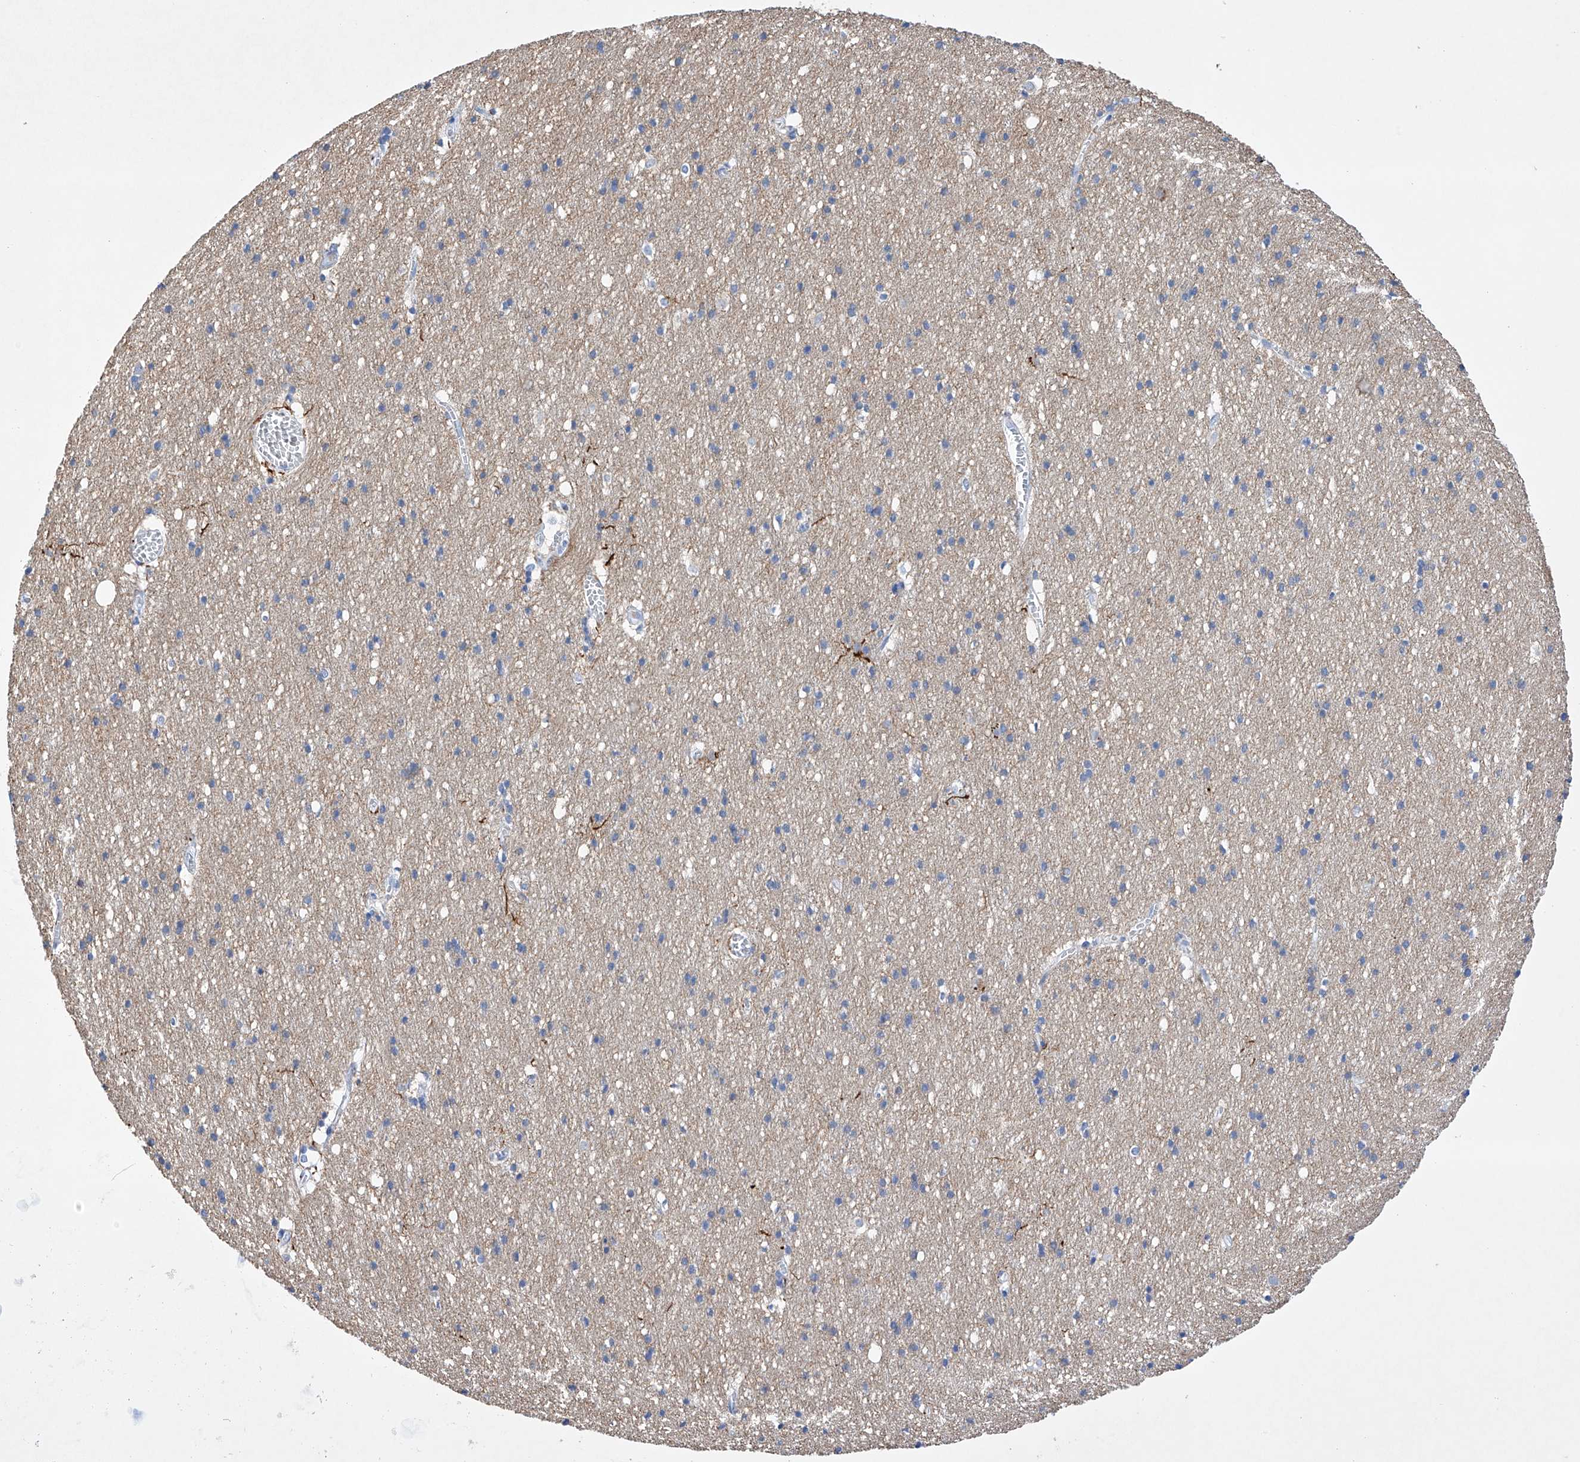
{"staining": {"intensity": "negative", "quantity": "none", "location": "none"}, "tissue": "cerebral cortex", "cell_type": "Endothelial cells", "image_type": "normal", "snomed": [{"axis": "morphology", "description": "Normal tissue, NOS"}, {"axis": "topography", "description": "Cerebral cortex"}], "caption": "This image is of normal cerebral cortex stained with IHC to label a protein in brown with the nuclei are counter-stained blue. There is no expression in endothelial cells. (Stains: DAB immunohistochemistry with hematoxylin counter stain, Microscopy: brightfield microscopy at high magnification).", "gene": "LURAP1", "patient": {"sex": "male", "age": 54}}